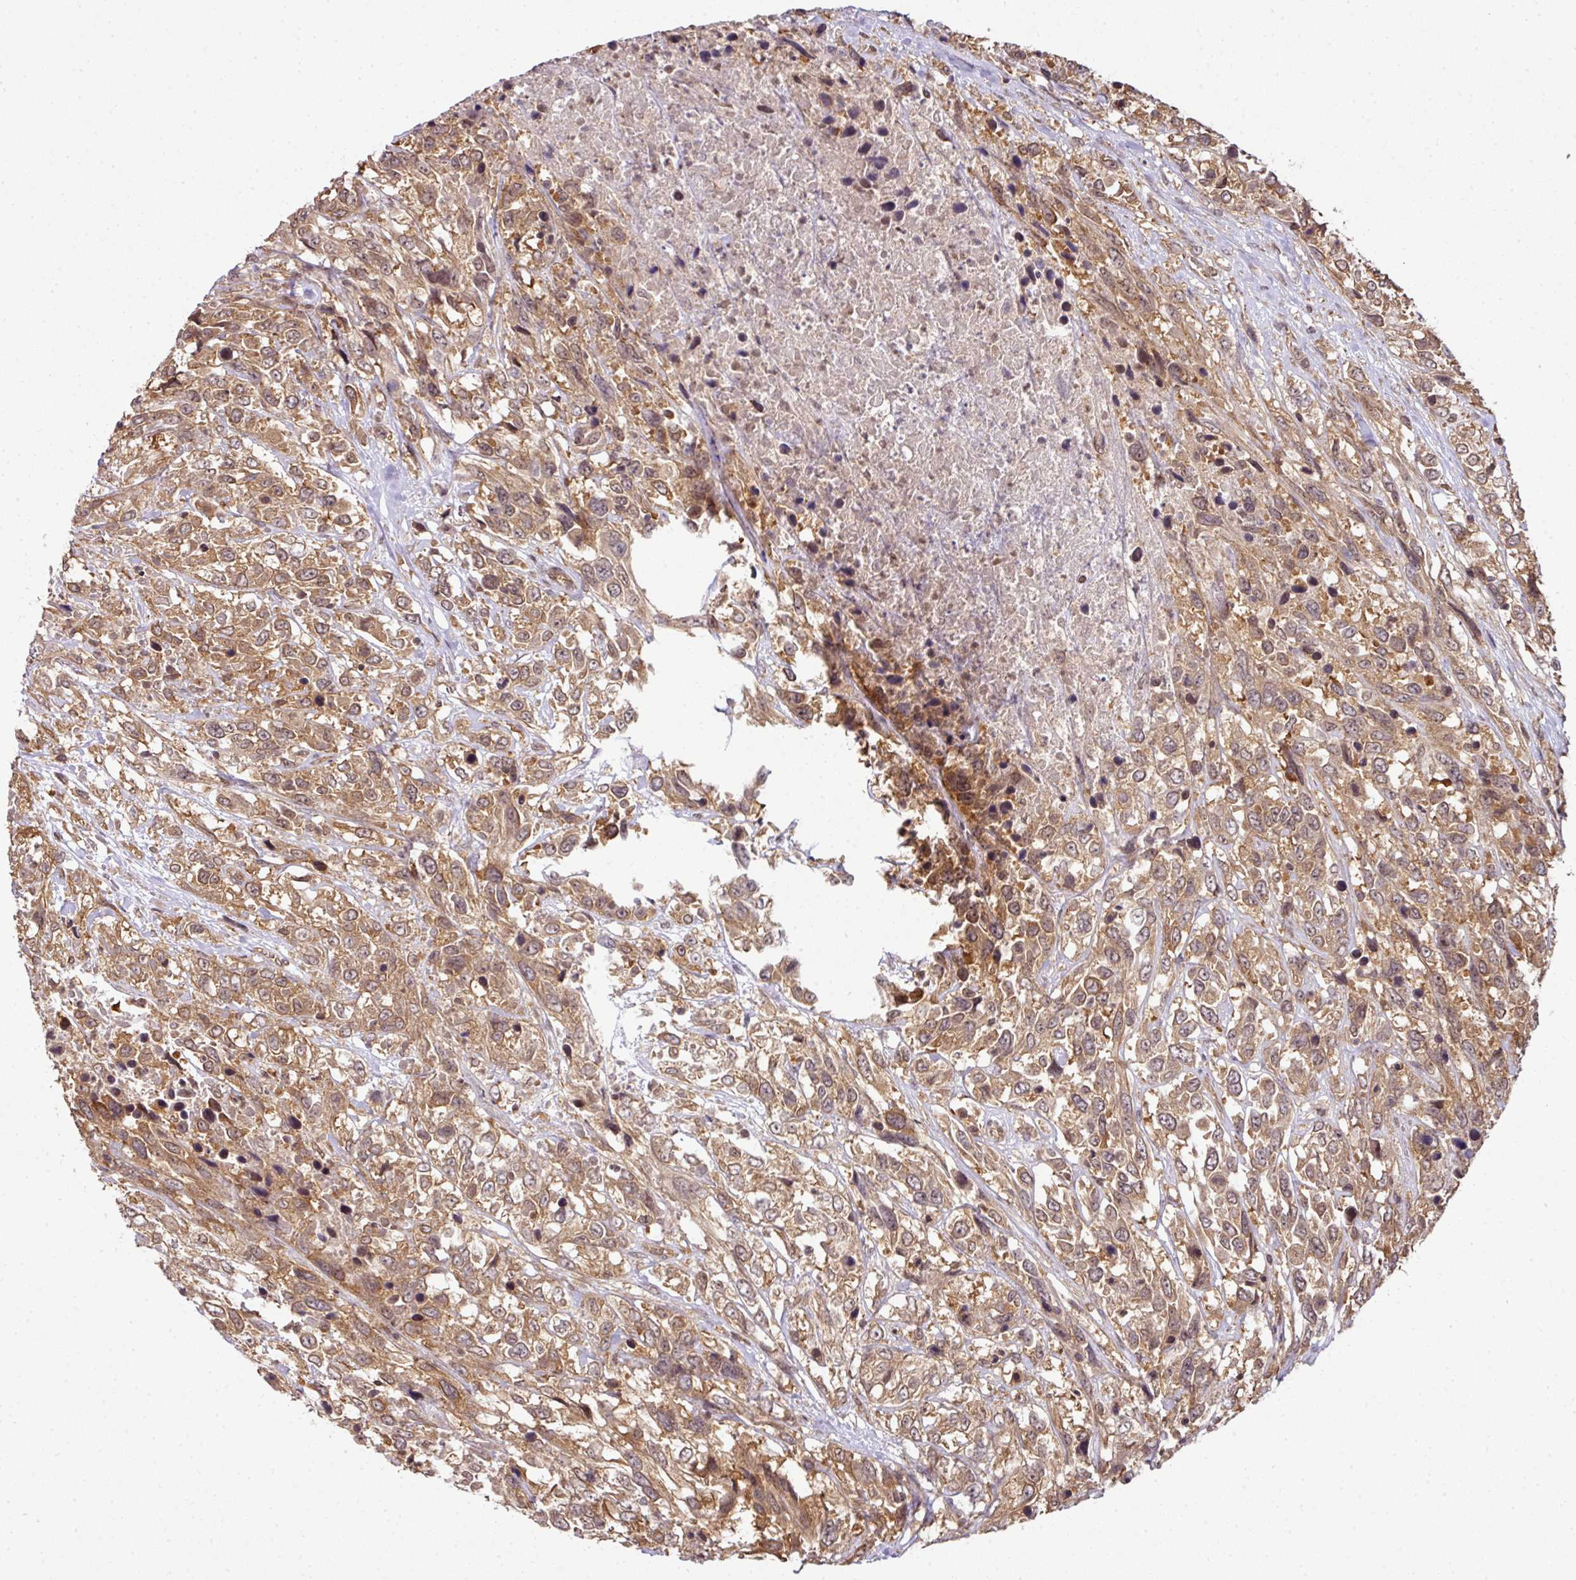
{"staining": {"intensity": "moderate", "quantity": ">75%", "location": "cytoplasmic/membranous"}, "tissue": "urothelial cancer", "cell_type": "Tumor cells", "image_type": "cancer", "snomed": [{"axis": "morphology", "description": "Urothelial carcinoma, High grade"}, {"axis": "topography", "description": "Urinary bladder"}], "caption": "Urothelial cancer stained for a protein (brown) shows moderate cytoplasmic/membranous positive expression in about >75% of tumor cells.", "gene": "ANKRD18A", "patient": {"sex": "female", "age": 70}}